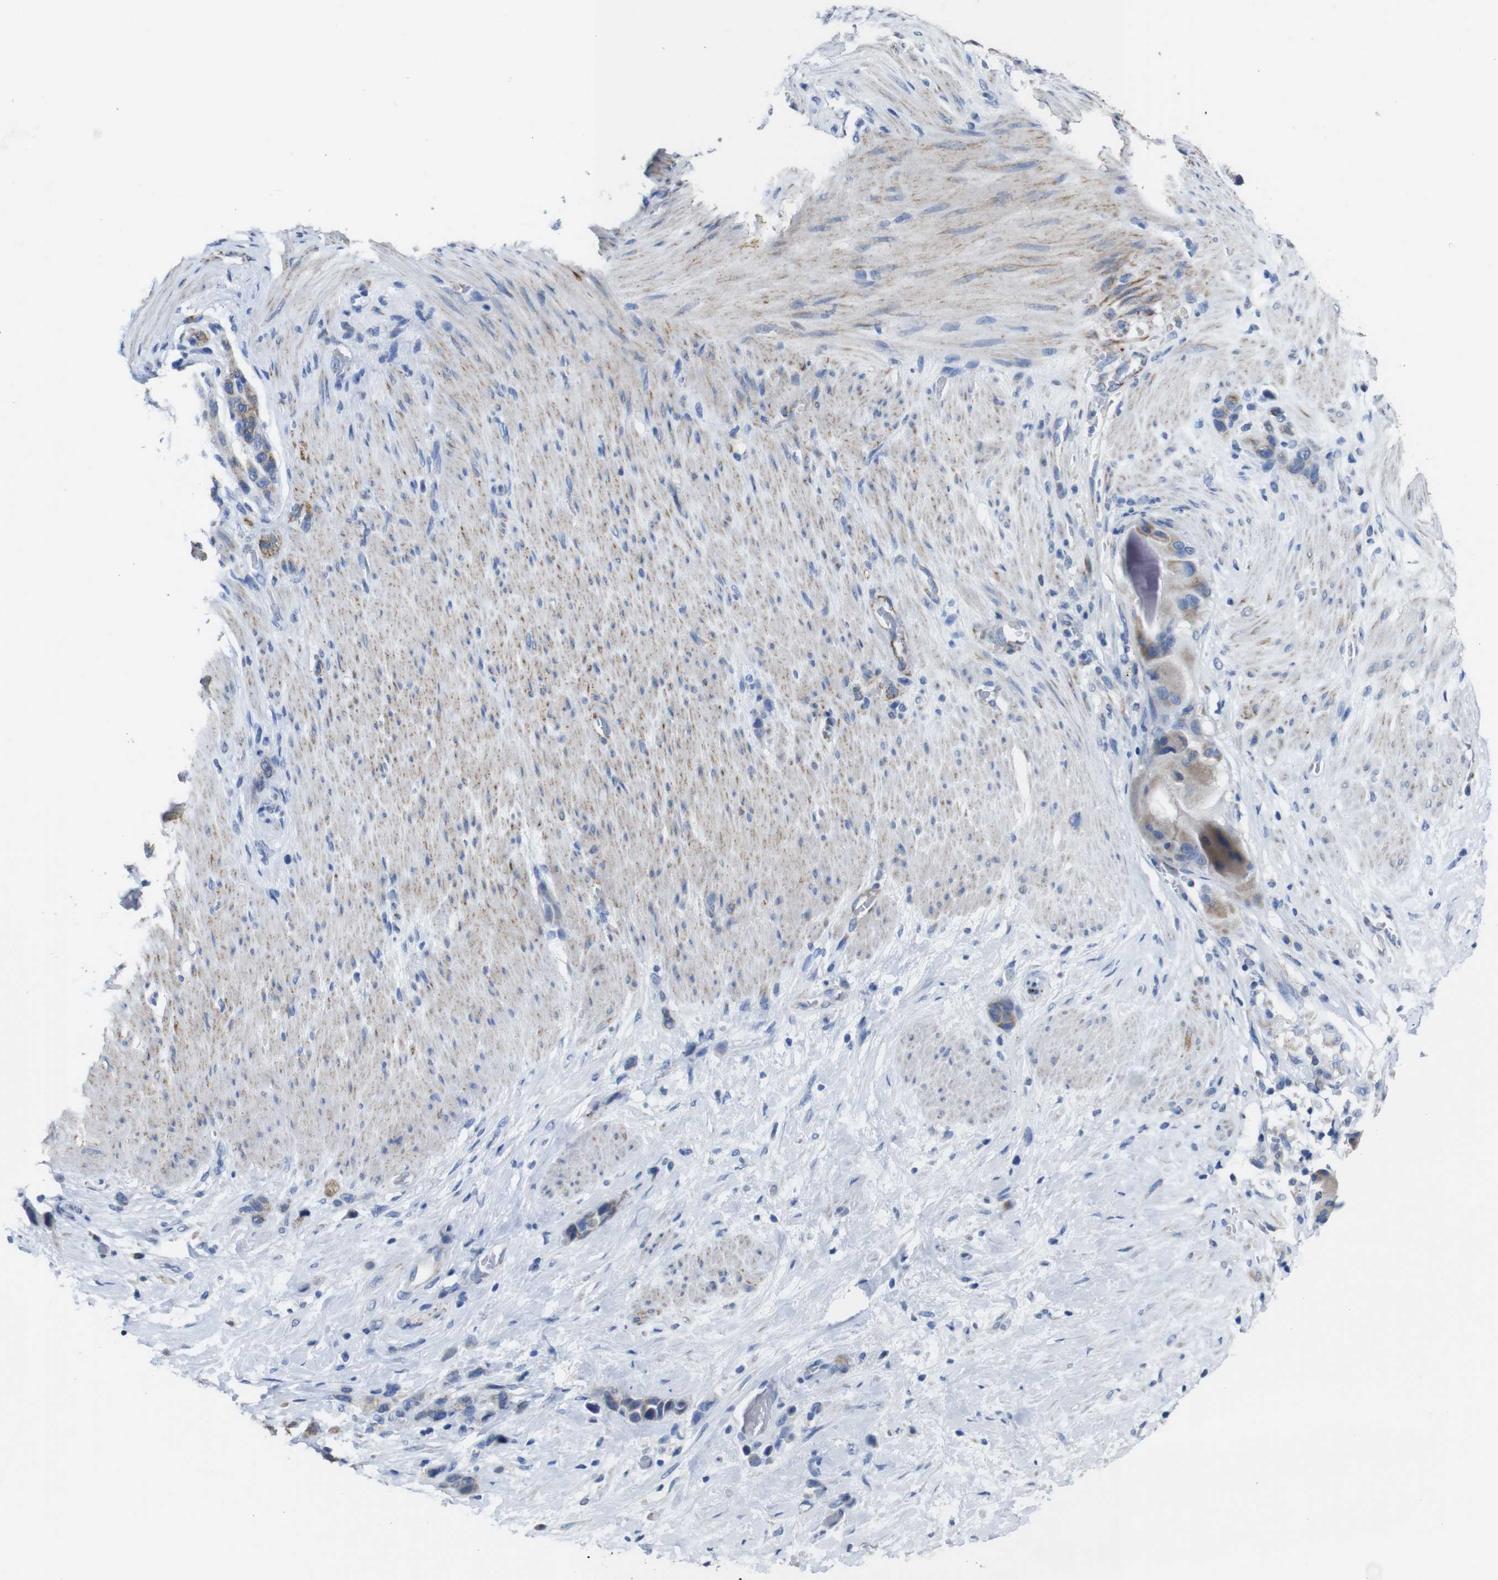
{"staining": {"intensity": "moderate", "quantity": ">75%", "location": "cytoplasmic/membranous"}, "tissue": "stomach cancer", "cell_type": "Tumor cells", "image_type": "cancer", "snomed": [{"axis": "morphology", "description": "Adenocarcinoma, NOS"}, {"axis": "morphology", "description": "Adenocarcinoma, High grade"}, {"axis": "topography", "description": "Stomach, upper"}, {"axis": "topography", "description": "Stomach, lower"}], "caption": "Protein staining of adenocarcinoma (high-grade) (stomach) tissue reveals moderate cytoplasmic/membranous positivity in about >75% of tumor cells.", "gene": "MAOA", "patient": {"sex": "female", "age": 65}}